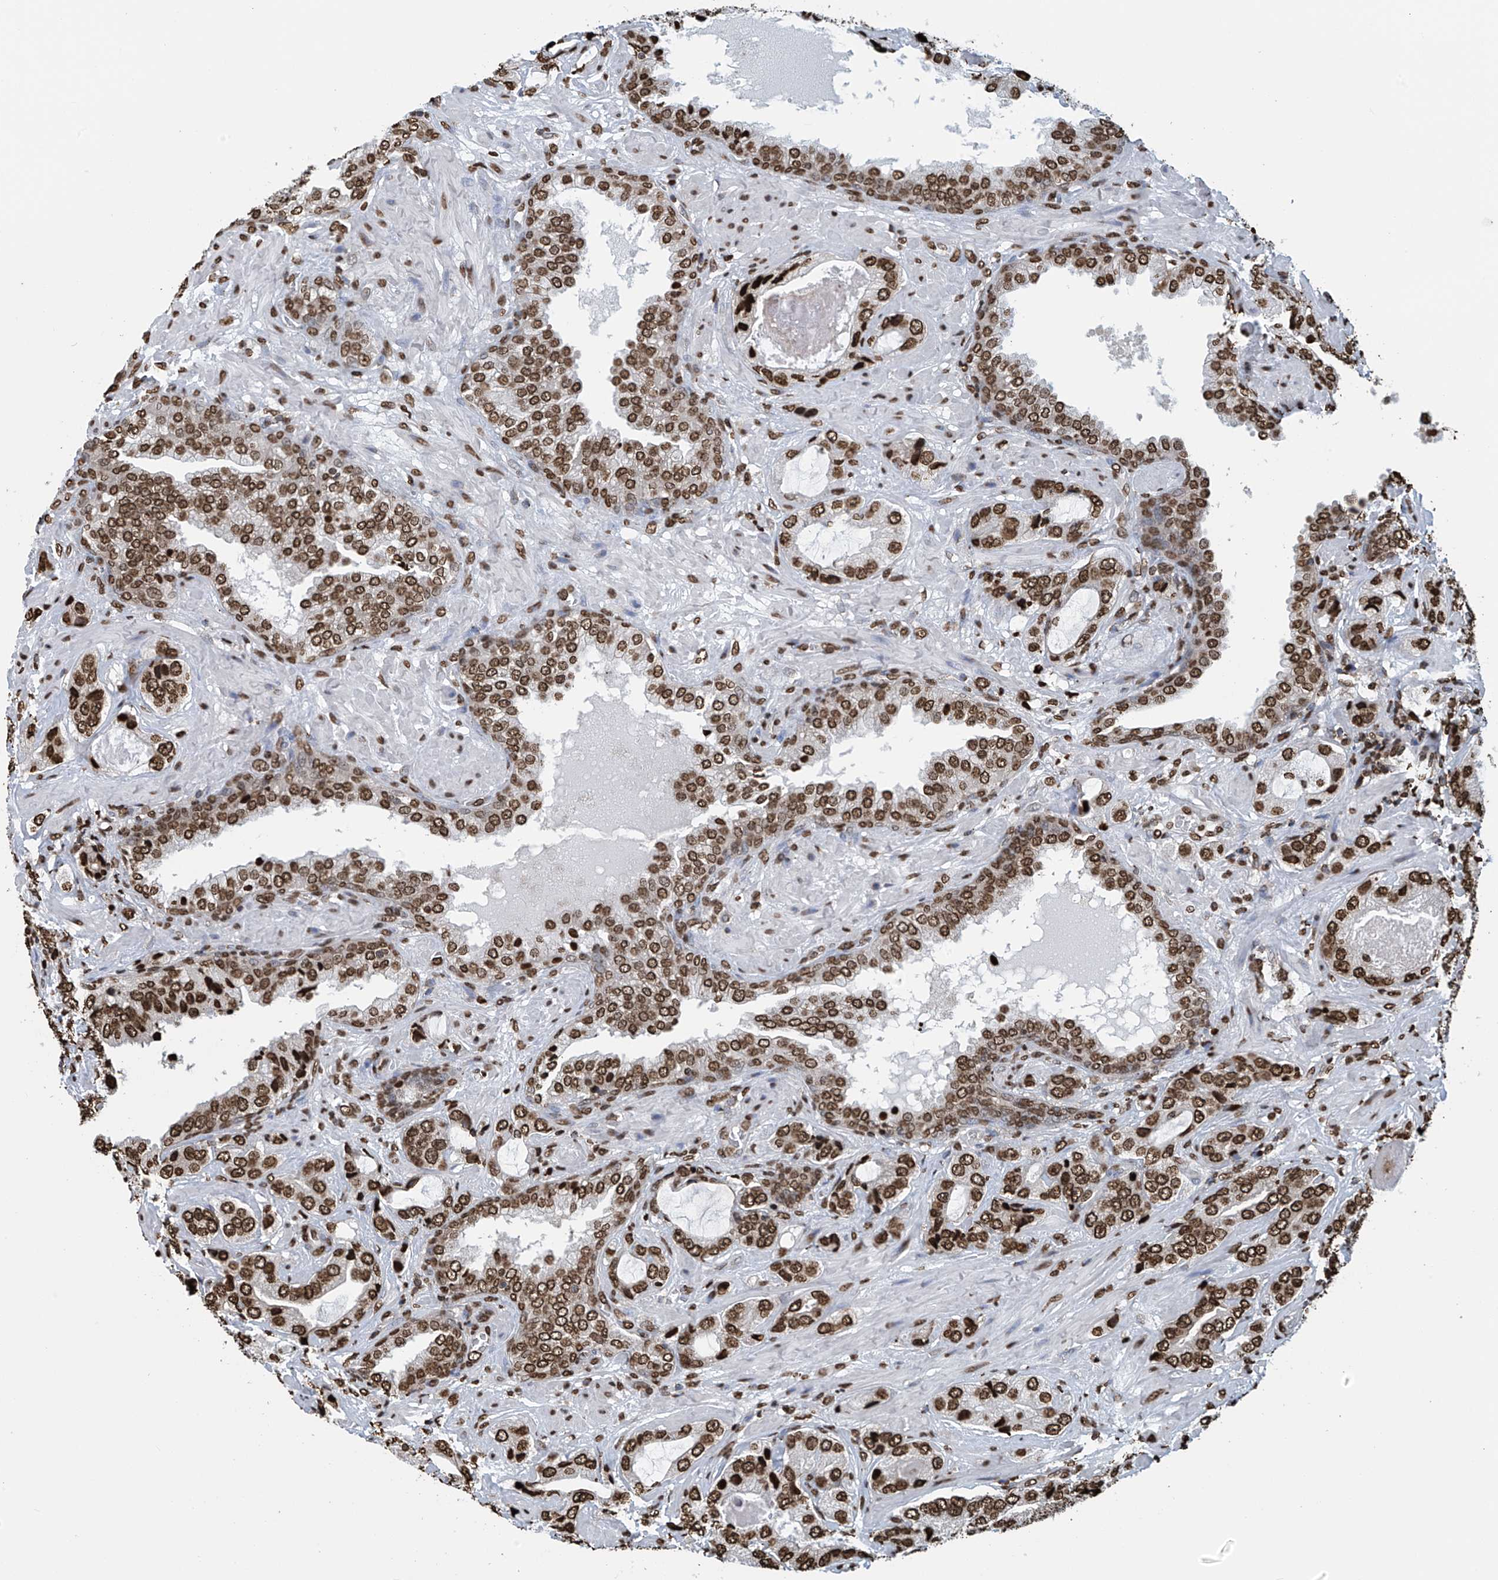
{"staining": {"intensity": "strong", "quantity": ">75%", "location": "nuclear"}, "tissue": "prostate cancer", "cell_type": "Tumor cells", "image_type": "cancer", "snomed": [{"axis": "morphology", "description": "Normal tissue, NOS"}, {"axis": "morphology", "description": "Adenocarcinoma, High grade"}, {"axis": "topography", "description": "Prostate"}, {"axis": "topography", "description": "Peripheral nerve tissue"}], "caption": "The image exhibits a brown stain indicating the presence of a protein in the nuclear of tumor cells in prostate cancer (adenocarcinoma (high-grade)). The staining was performed using DAB, with brown indicating positive protein expression. Nuclei are stained blue with hematoxylin.", "gene": "DPPA2", "patient": {"sex": "male", "age": 59}}